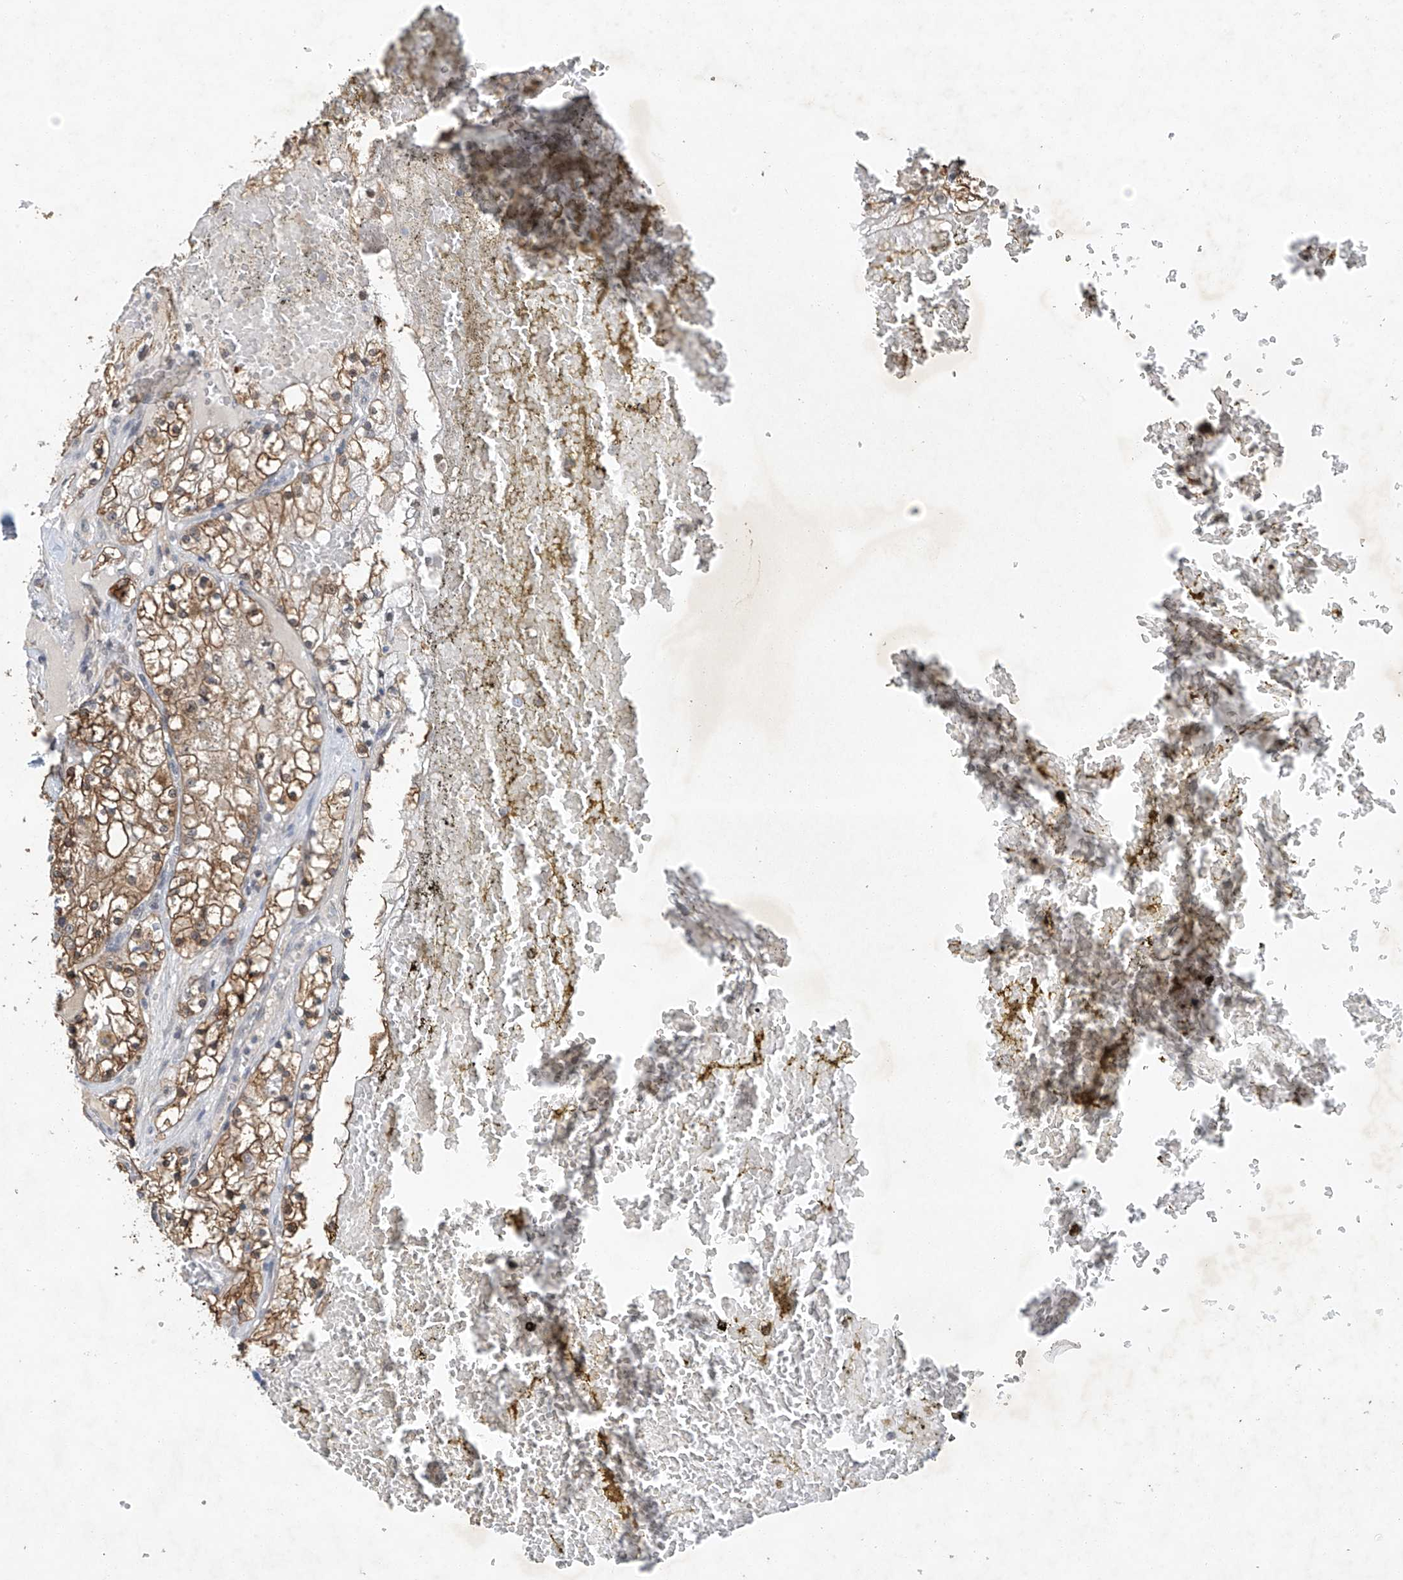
{"staining": {"intensity": "moderate", "quantity": ">75%", "location": "cytoplasmic/membranous"}, "tissue": "renal cancer", "cell_type": "Tumor cells", "image_type": "cancer", "snomed": [{"axis": "morphology", "description": "Normal tissue, NOS"}, {"axis": "morphology", "description": "Adenocarcinoma, NOS"}, {"axis": "topography", "description": "Kidney"}], "caption": "Protein staining of renal cancer (adenocarcinoma) tissue reveals moderate cytoplasmic/membranous positivity in about >75% of tumor cells.", "gene": "TAF8", "patient": {"sex": "male", "age": 68}}